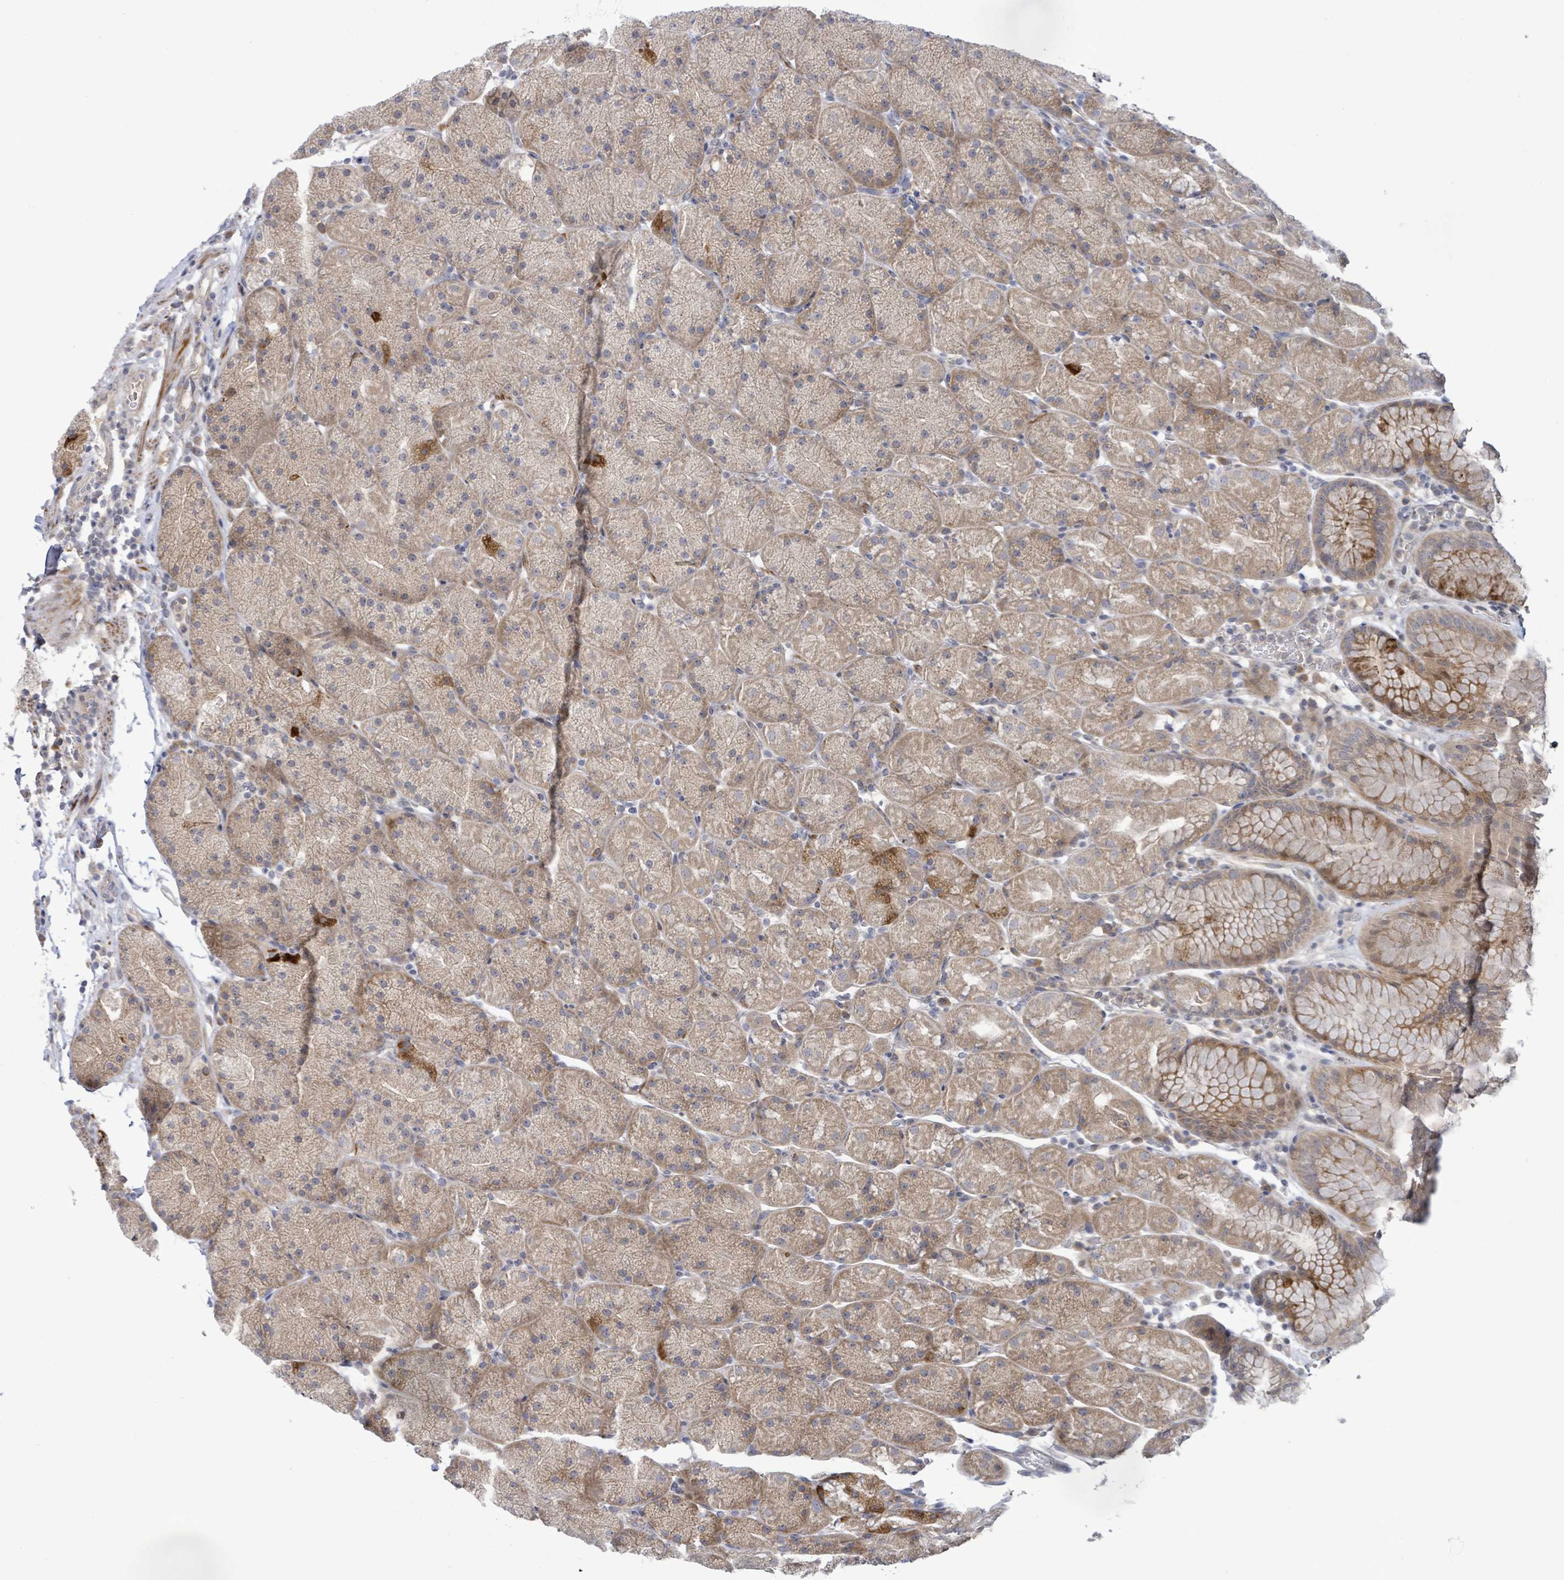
{"staining": {"intensity": "moderate", "quantity": ">75%", "location": "cytoplasmic/membranous"}, "tissue": "stomach", "cell_type": "Glandular cells", "image_type": "normal", "snomed": [{"axis": "morphology", "description": "Normal tissue, NOS"}, {"axis": "topography", "description": "Stomach, upper"}, {"axis": "topography", "description": "Stomach, lower"}], "caption": "Protein expression analysis of benign human stomach reveals moderate cytoplasmic/membranous positivity in about >75% of glandular cells.", "gene": "SLIT3", "patient": {"sex": "male", "age": 67}}